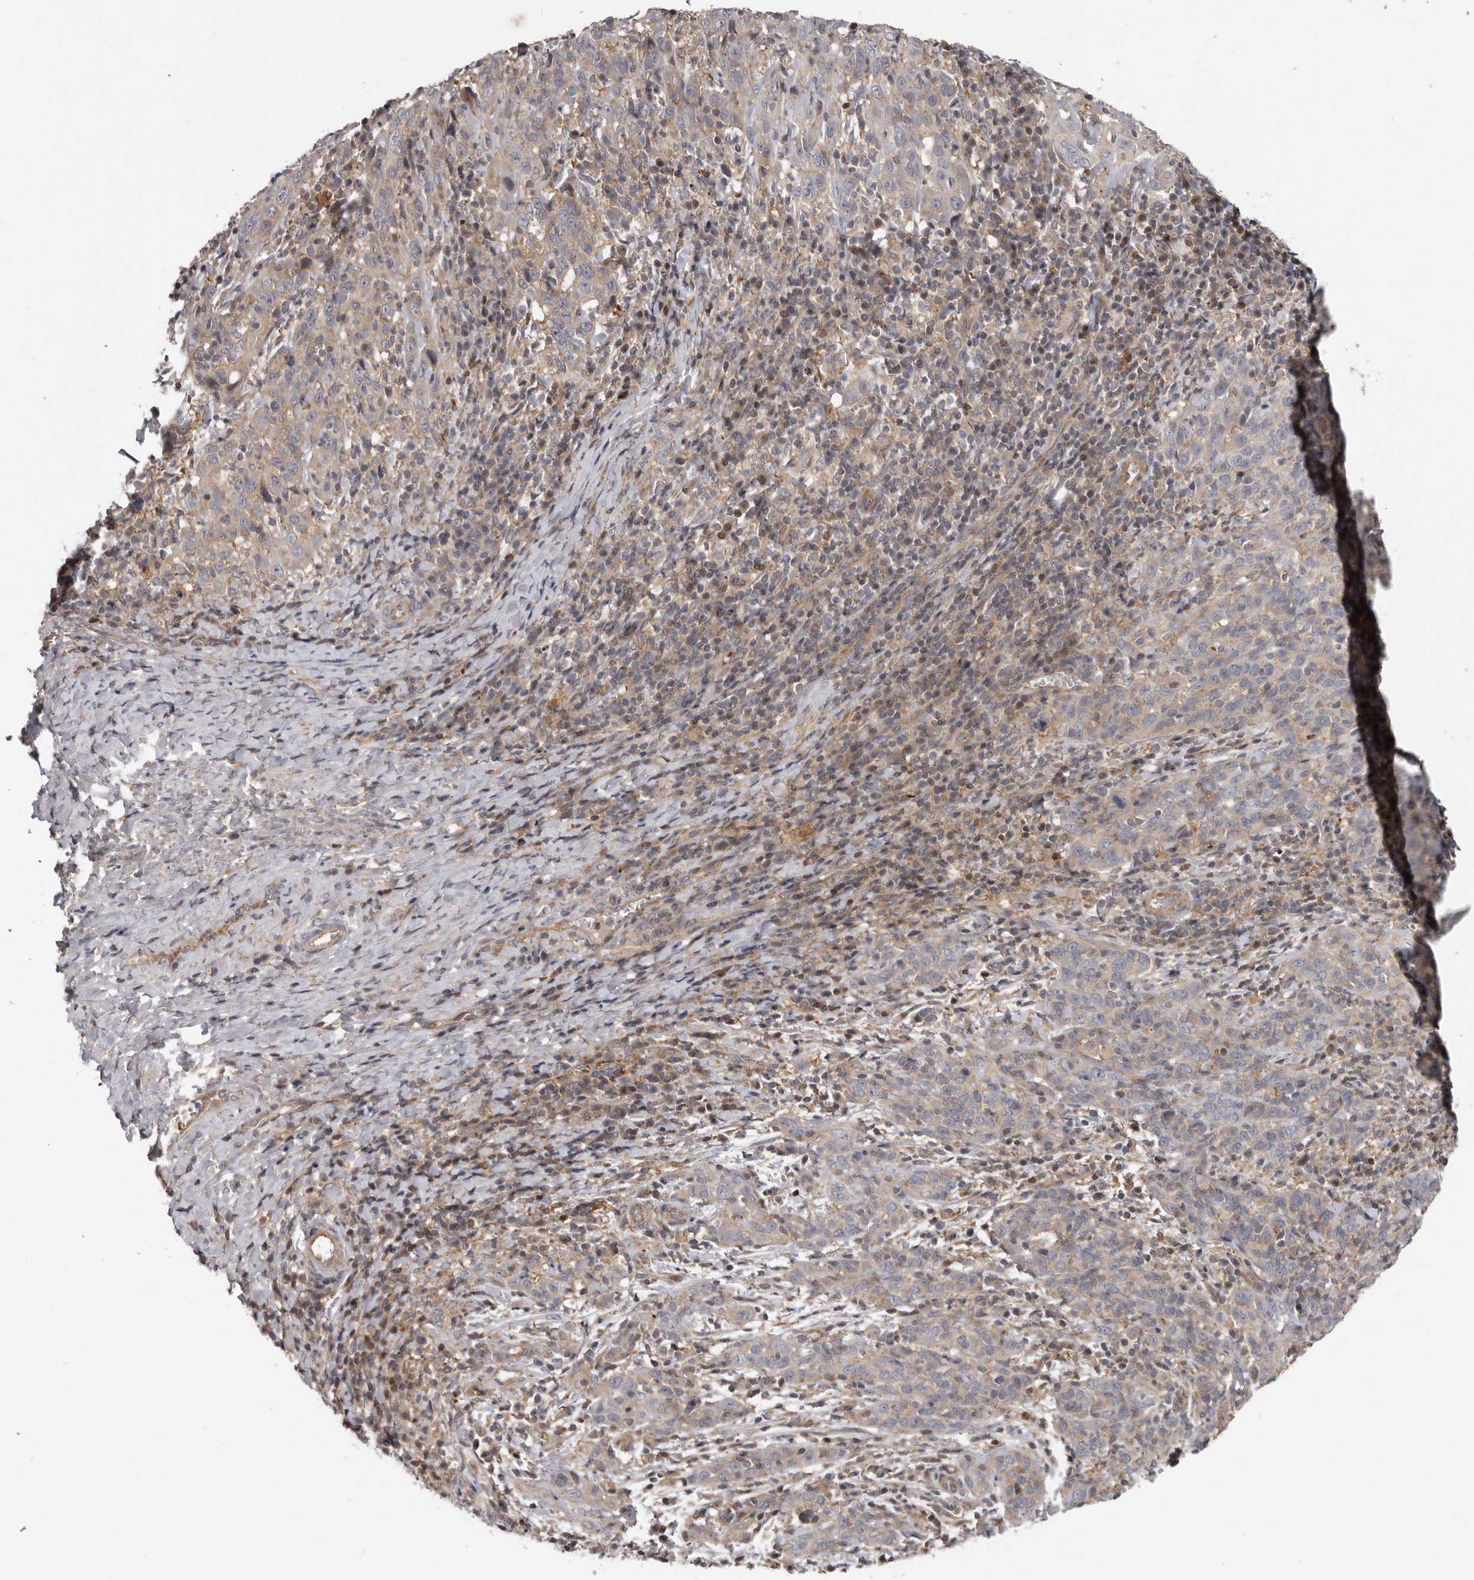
{"staining": {"intensity": "weak", "quantity": "<25%", "location": "cytoplasmic/membranous"}, "tissue": "cervical cancer", "cell_type": "Tumor cells", "image_type": "cancer", "snomed": [{"axis": "morphology", "description": "Squamous cell carcinoma, NOS"}, {"axis": "topography", "description": "Cervix"}], "caption": "The micrograph reveals no staining of tumor cells in cervical cancer (squamous cell carcinoma).", "gene": "FGFR4", "patient": {"sex": "female", "age": 46}}